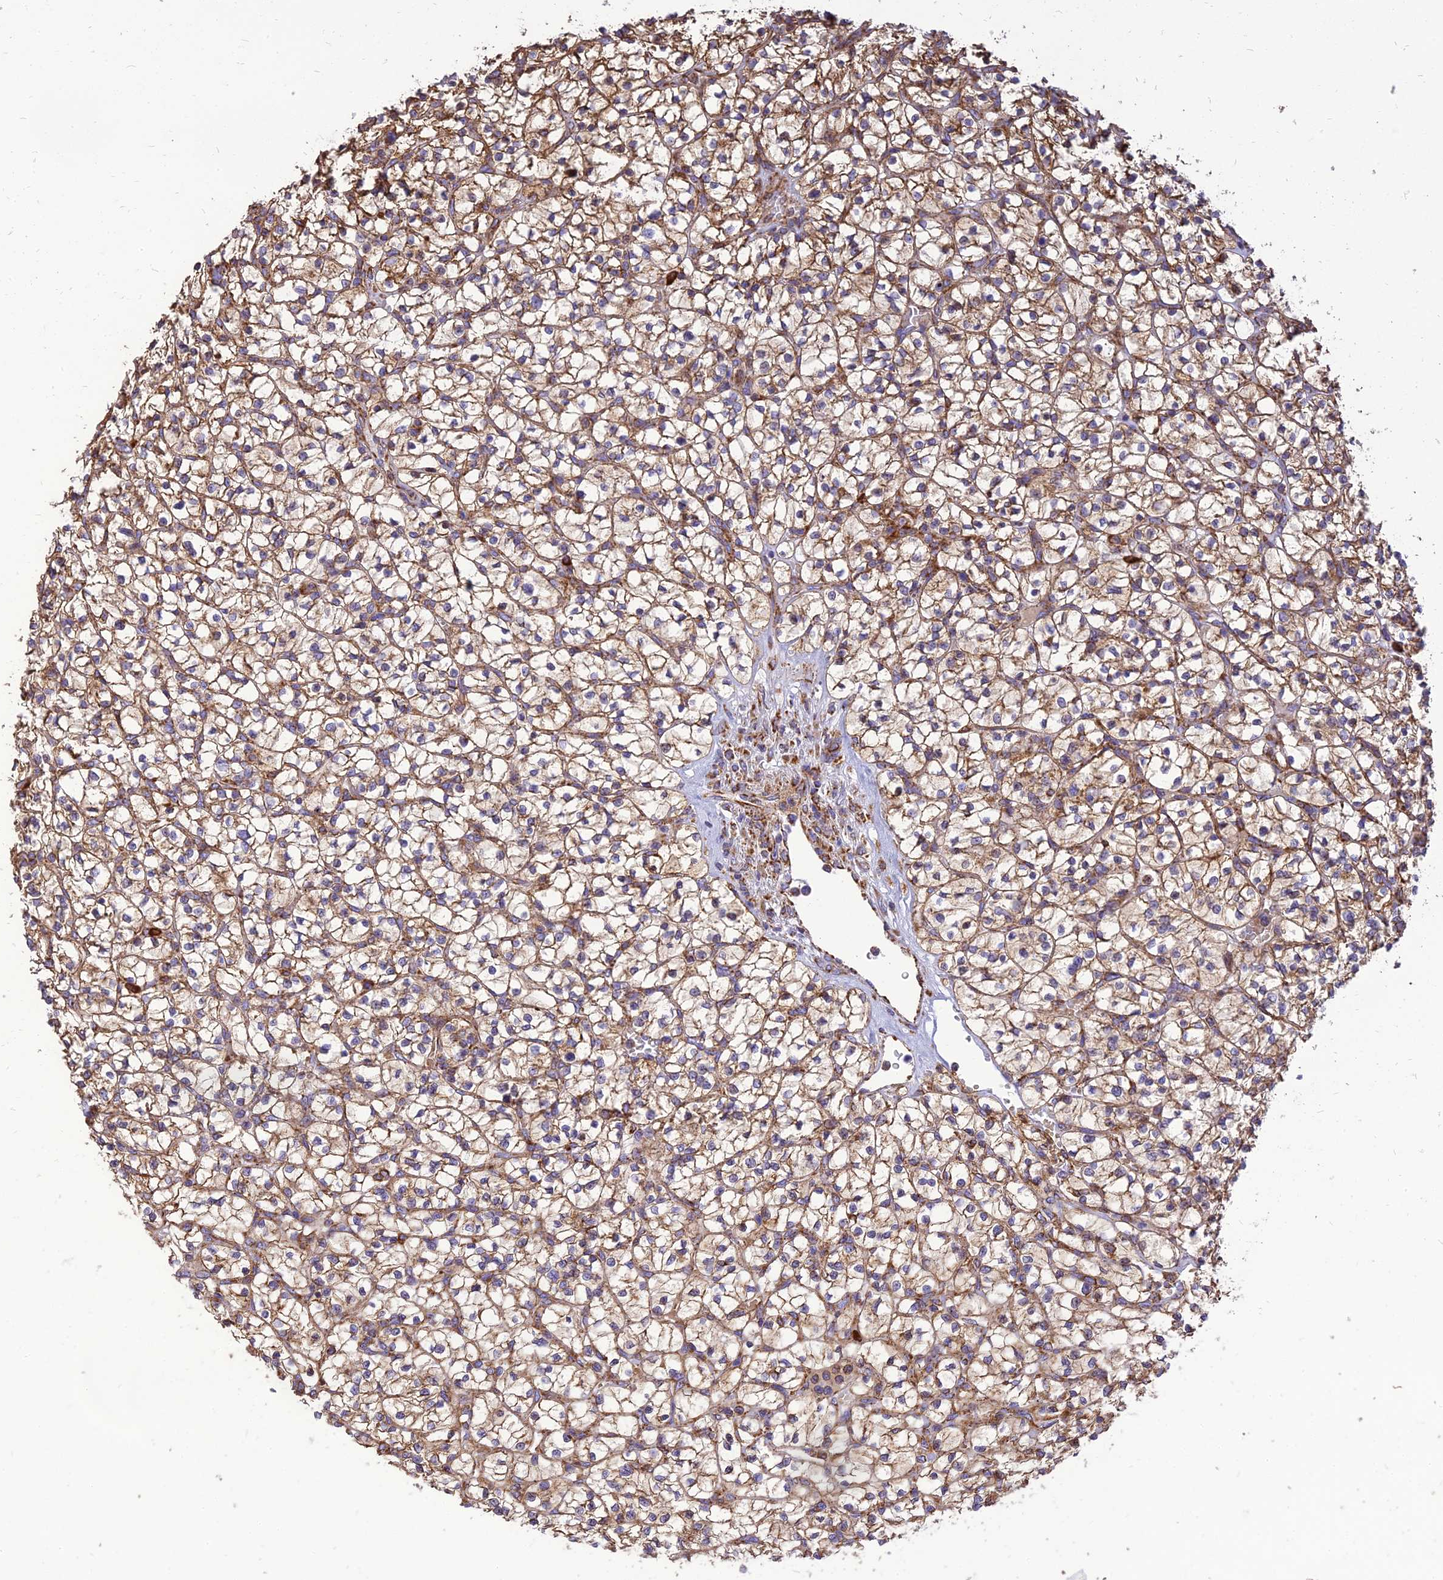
{"staining": {"intensity": "moderate", "quantity": ">75%", "location": "cytoplasmic/membranous"}, "tissue": "renal cancer", "cell_type": "Tumor cells", "image_type": "cancer", "snomed": [{"axis": "morphology", "description": "Adenocarcinoma, NOS"}, {"axis": "topography", "description": "Kidney"}], "caption": "Immunohistochemistry histopathology image of renal adenocarcinoma stained for a protein (brown), which reveals medium levels of moderate cytoplasmic/membranous positivity in approximately >75% of tumor cells.", "gene": "THUMPD2", "patient": {"sex": "female", "age": 64}}